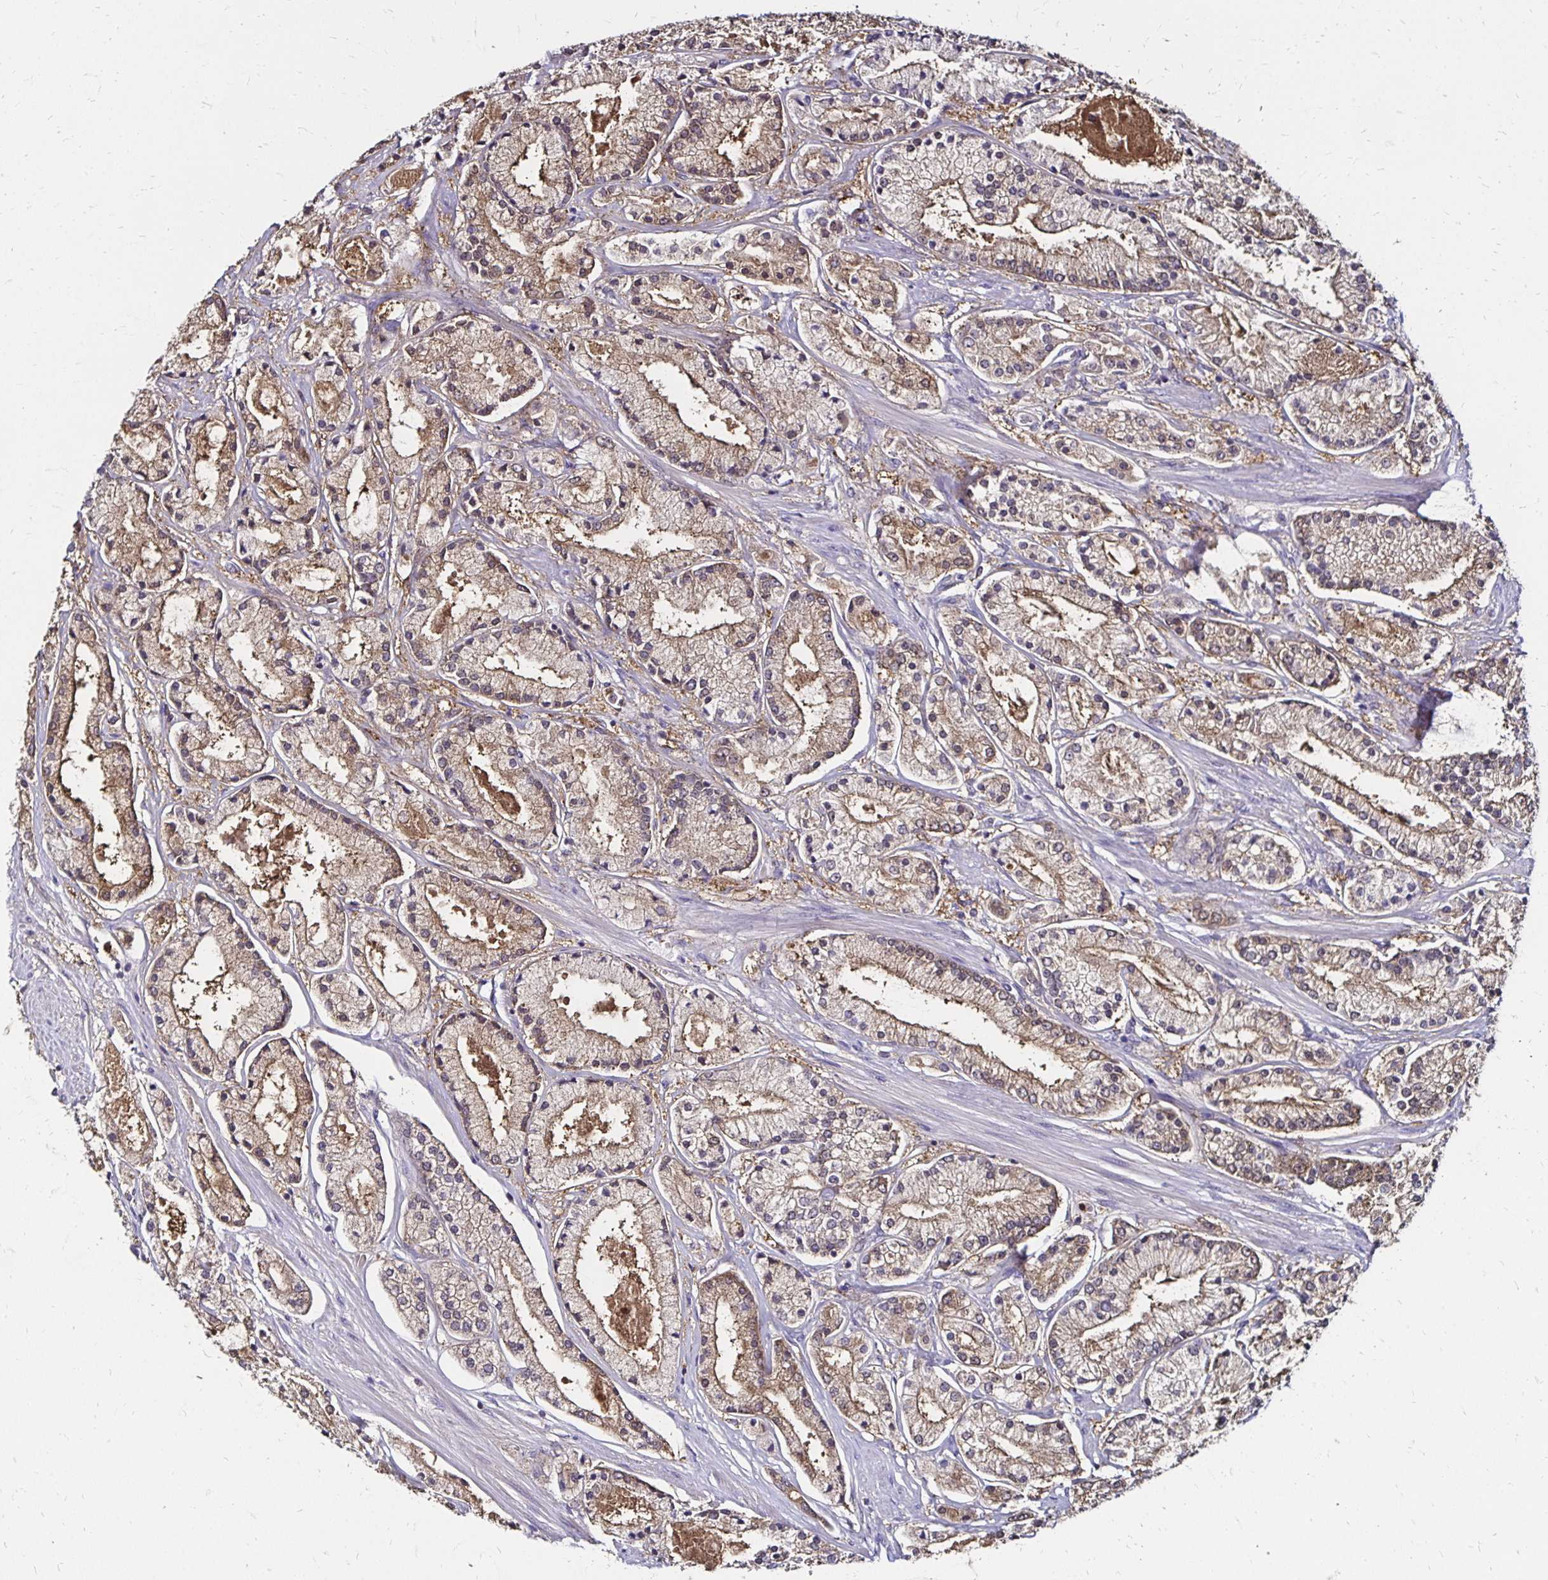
{"staining": {"intensity": "weak", "quantity": ">75%", "location": "cytoplasmic/membranous"}, "tissue": "prostate cancer", "cell_type": "Tumor cells", "image_type": "cancer", "snomed": [{"axis": "morphology", "description": "Adenocarcinoma, High grade"}, {"axis": "topography", "description": "Prostate"}], "caption": "An immunohistochemistry photomicrograph of tumor tissue is shown. Protein staining in brown highlights weak cytoplasmic/membranous positivity in adenocarcinoma (high-grade) (prostate) within tumor cells. (Brightfield microscopy of DAB IHC at high magnification).", "gene": "TXN", "patient": {"sex": "male", "age": 67}}